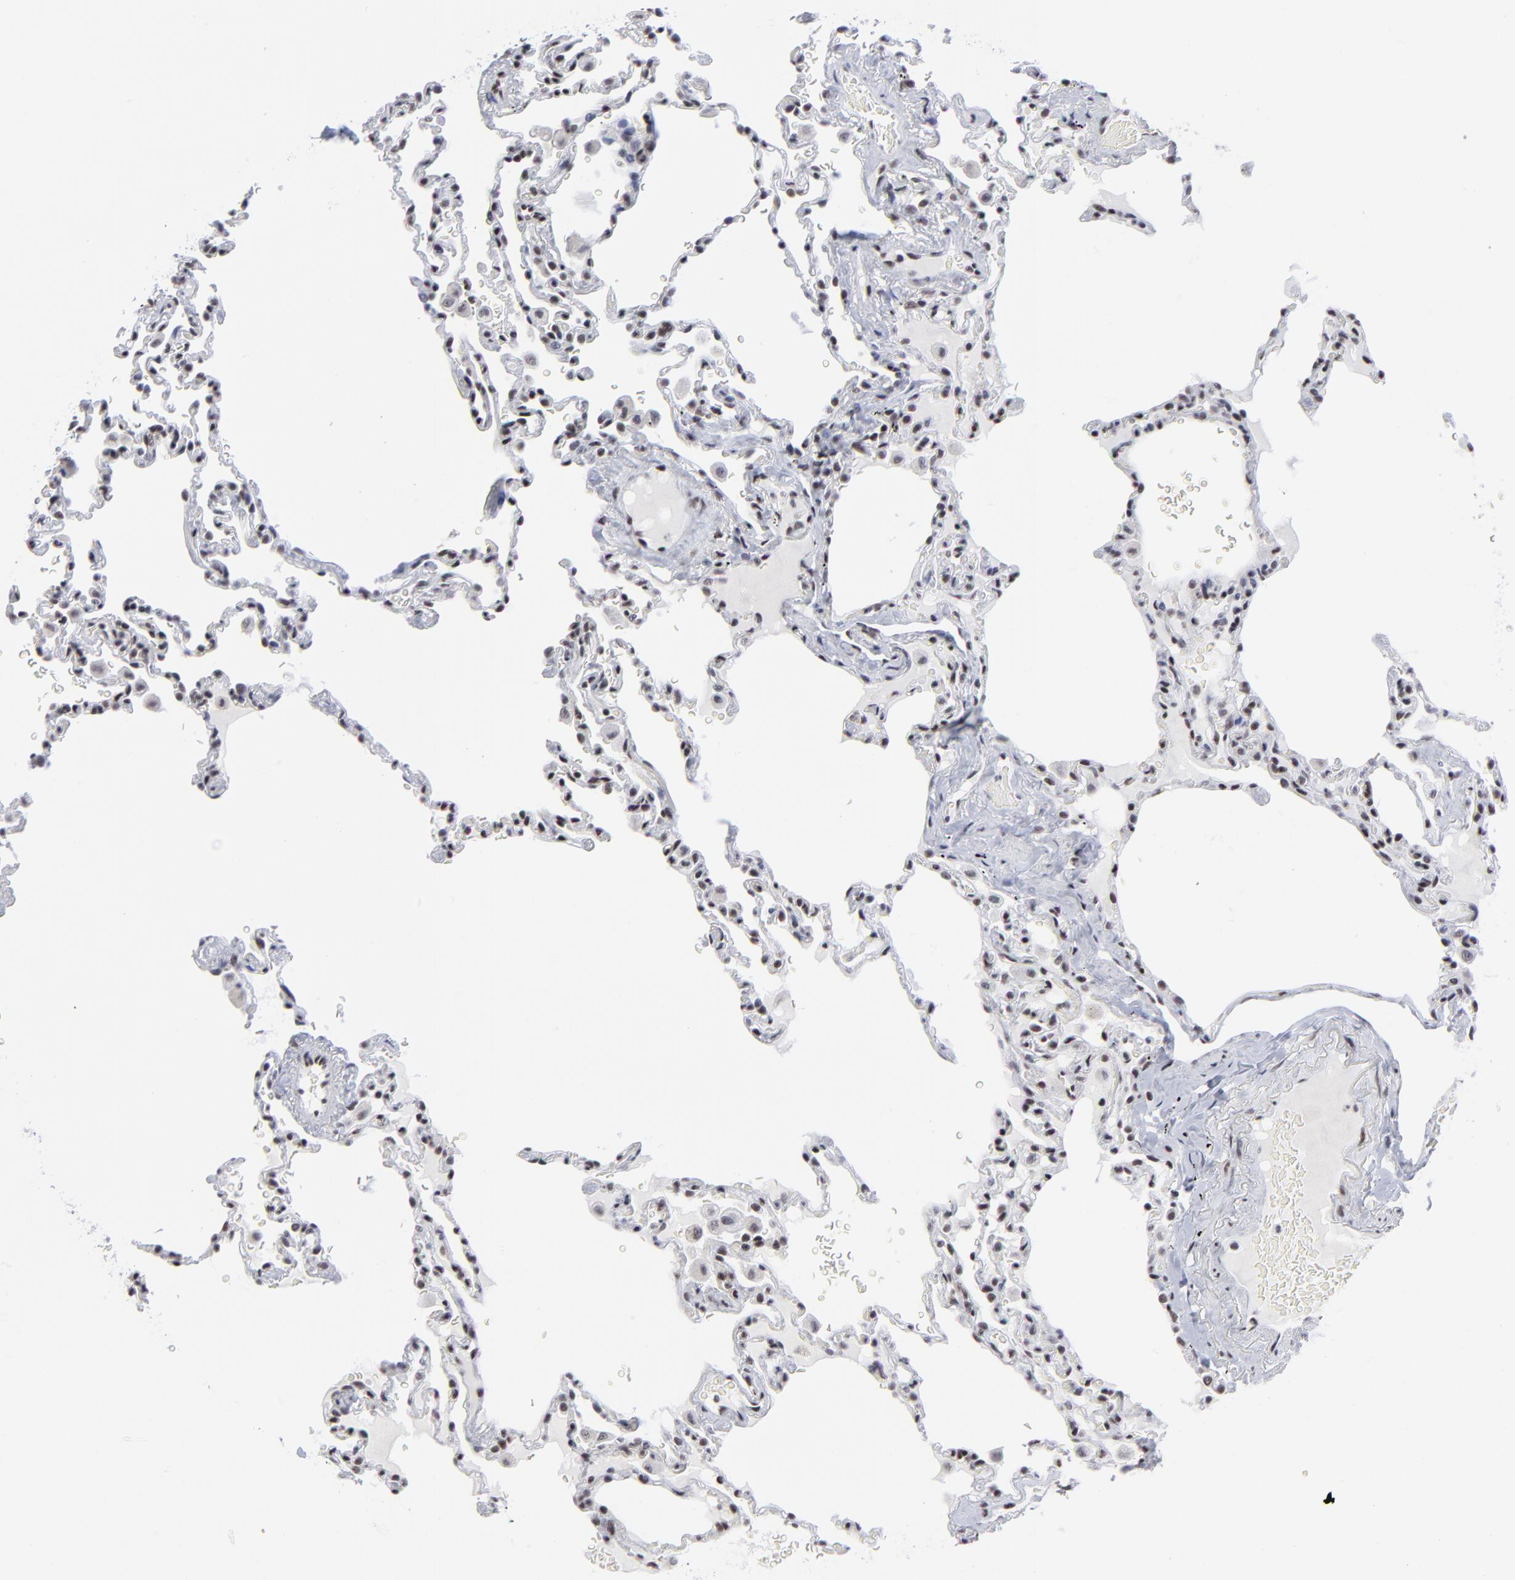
{"staining": {"intensity": "weak", "quantity": "25%-75%", "location": "nuclear"}, "tissue": "lung", "cell_type": "Alveolar cells", "image_type": "normal", "snomed": [{"axis": "morphology", "description": "Normal tissue, NOS"}, {"axis": "topography", "description": "Lung"}], "caption": "This image demonstrates IHC staining of normal lung, with low weak nuclear positivity in approximately 25%-75% of alveolar cells.", "gene": "SP2", "patient": {"sex": "male", "age": 59}}